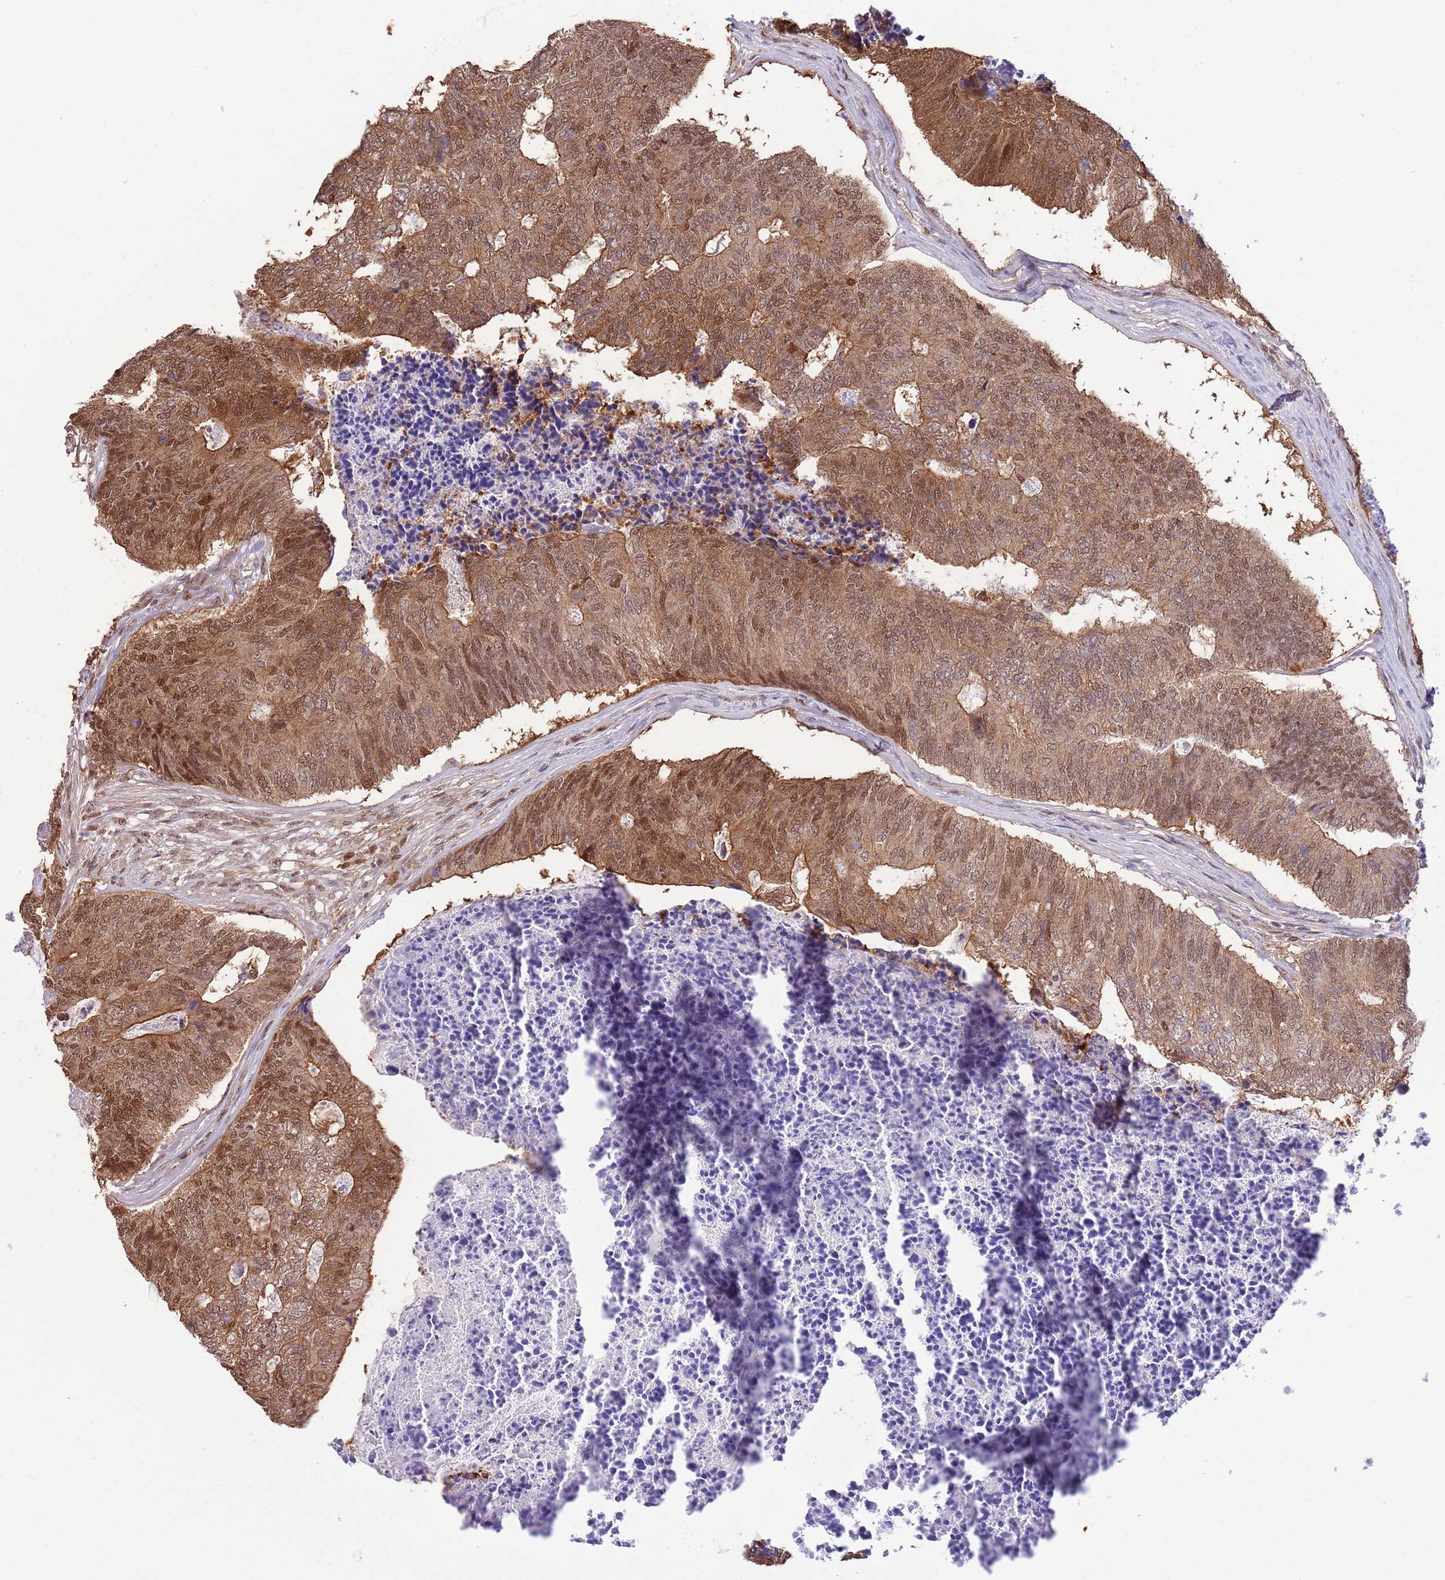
{"staining": {"intensity": "moderate", "quantity": ">75%", "location": "cytoplasmic/membranous,nuclear"}, "tissue": "colorectal cancer", "cell_type": "Tumor cells", "image_type": "cancer", "snomed": [{"axis": "morphology", "description": "Adenocarcinoma, NOS"}, {"axis": "topography", "description": "Colon"}], "caption": "Colorectal adenocarcinoma tissue shows moderate cytoplasmic/membranous and nuclear positivity in about >75% of tumor cells", "gene": "NSFL1C", "patient": {"sex": "female", "age": 67}}